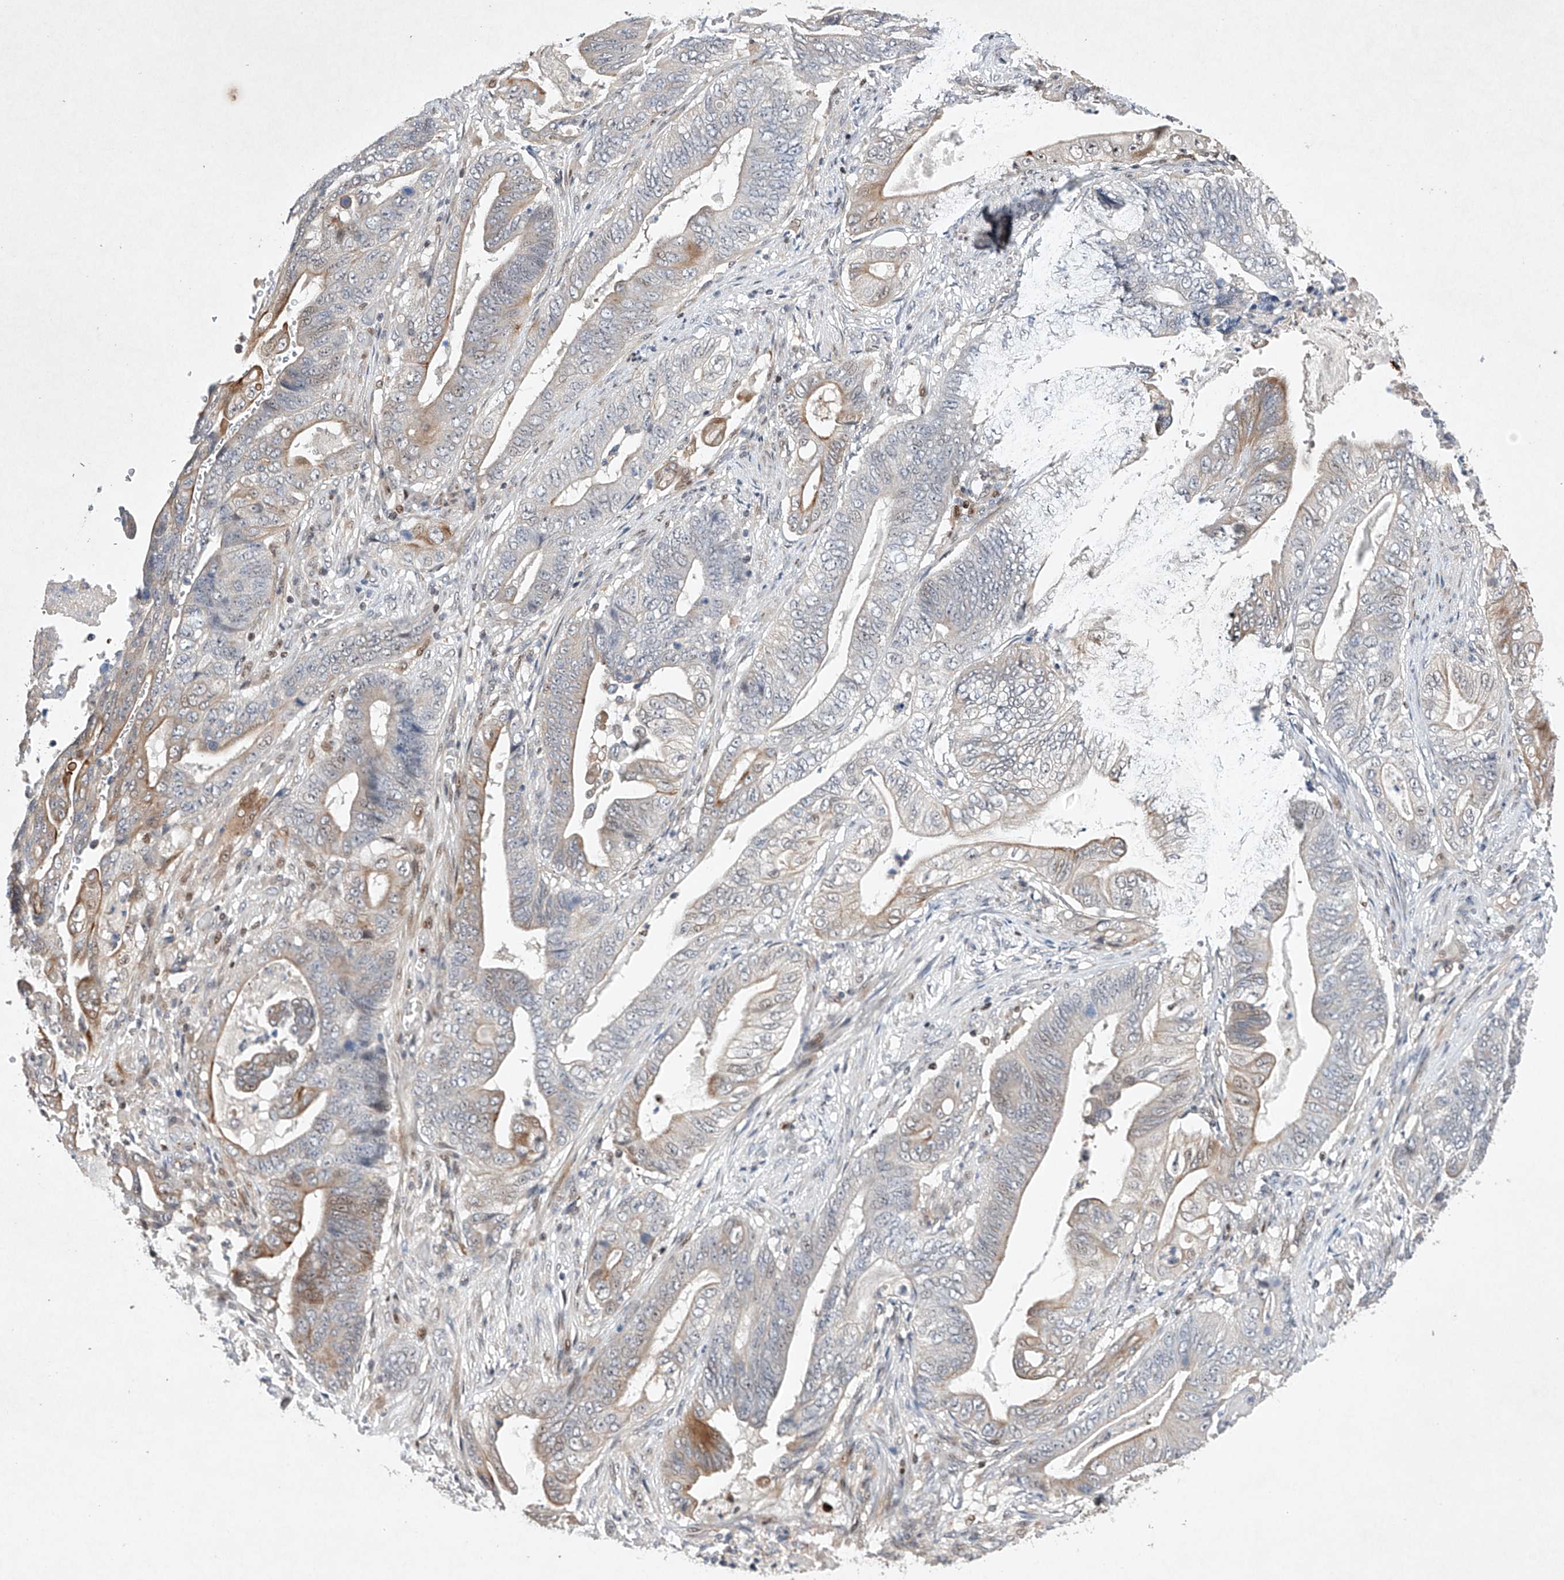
{"staining": {"intensity": "moderate", "quantity": "<25%", "location": "cytoplasmic/membranous"}, "tissue": "stomach cancer", "cell_type": "Tumor cells", "image_type": "cancer", "snomed": [{"axis": "morphology", "description": "Adenocarcinoma, NOS"}, {"axis": "topography", "description": "Stomach"}], "caption": "Moderate cytoplasmic/membranous protein positivity is present in approximately <25% of tumor cells in stomach cancer.", "gene": "AFG1L", "patient": {"sex": "female", "age": 73}}